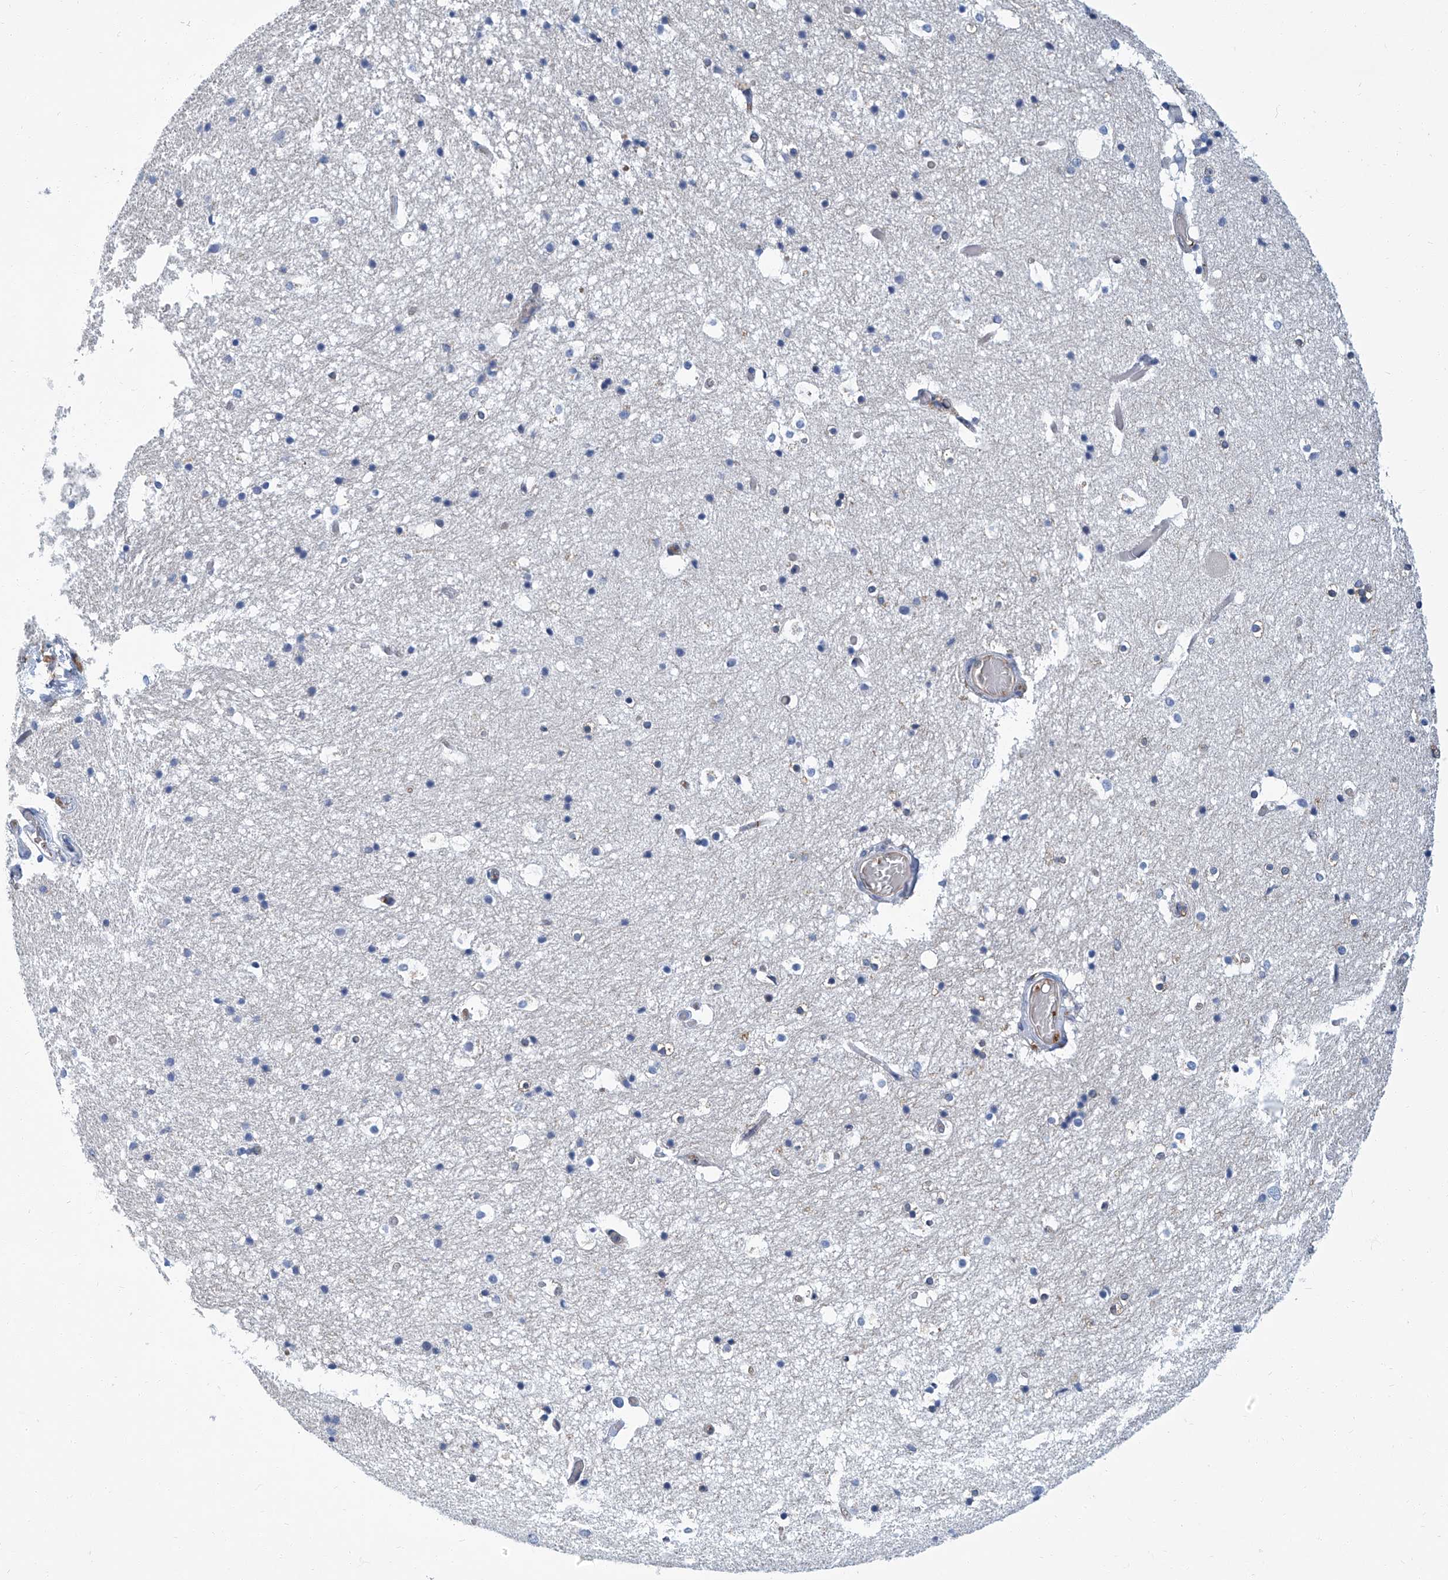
{"staining": {"intensity": "negative", "quantity": "none", "location": "none"}, "tissue": "hippocampus", "cell_type": "Glial cells", "image_type": "normal", "snomed": [{"axis": "morphology", "description": "Normal tissue, NOS"}, {"axis": "topography", "description": "Hippocampus"}], "caption": "The micrograph shows no significant staining in glial cells of hippocampus.", "gene": "PSMB10", "patient": {"sex": "female", "age": 52}}